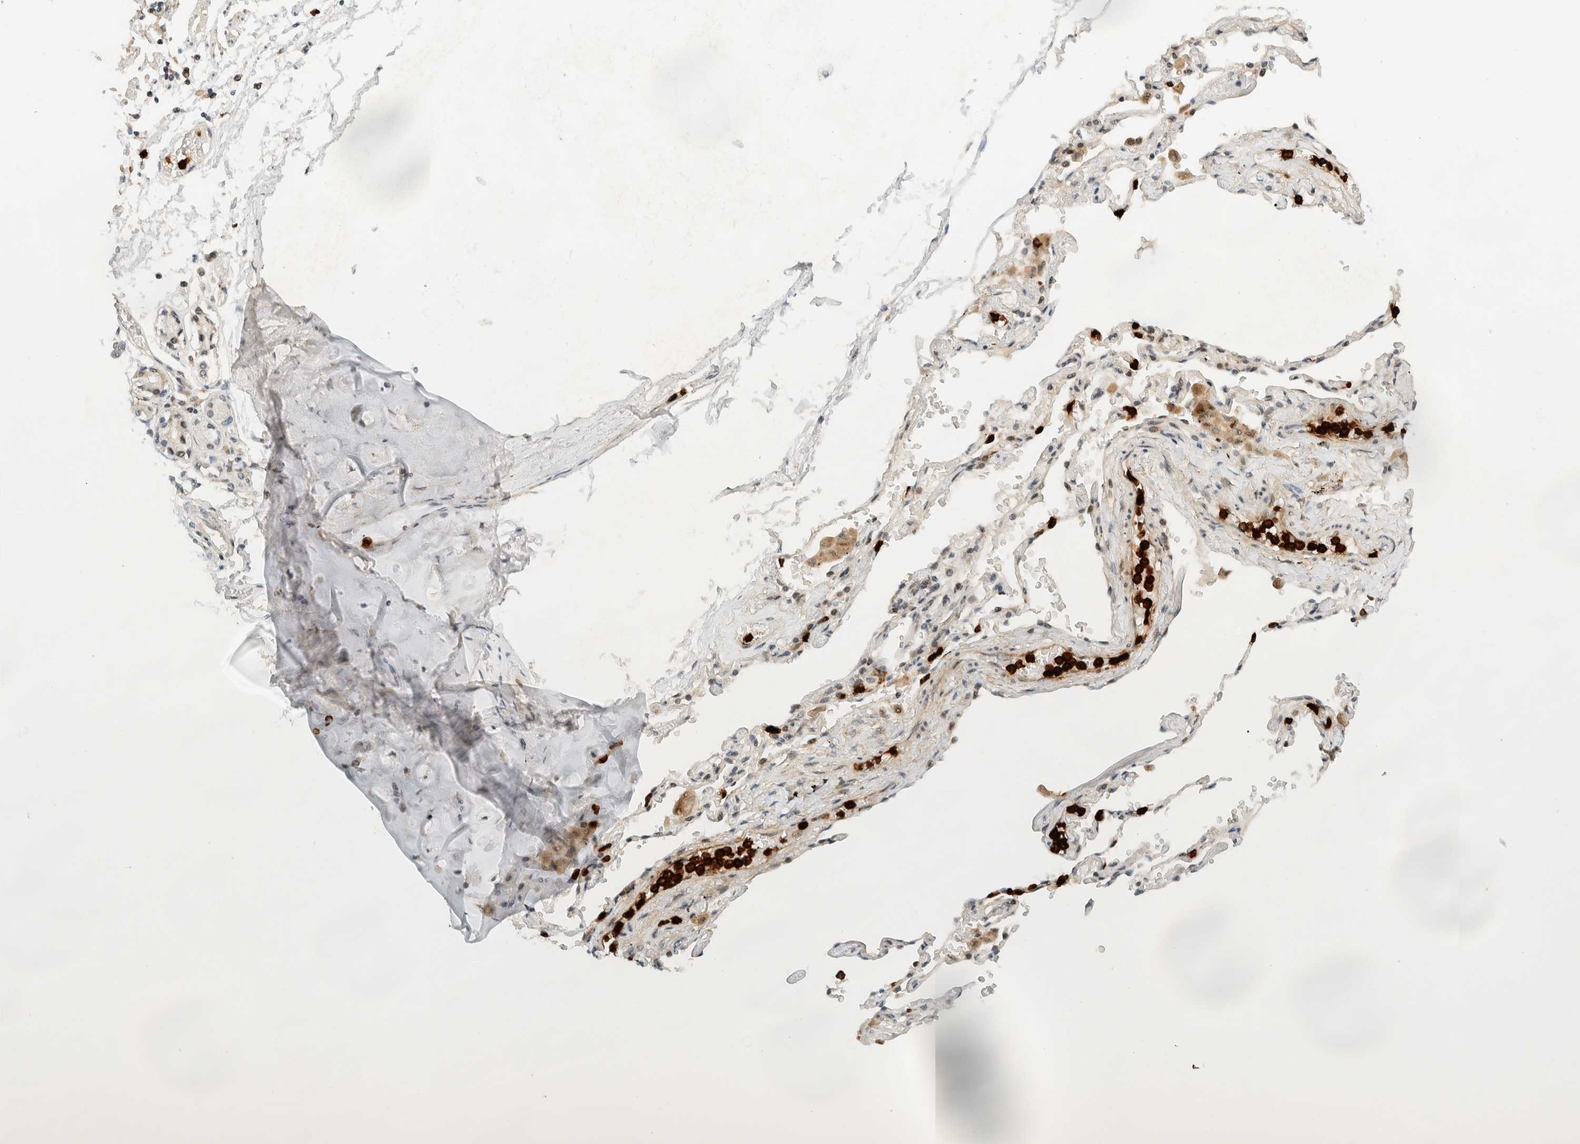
{"staining": {"intensity": "negative", "quantity": "none", "location": "none"}, "tissue": "adipose tissue", "cell_type": "Adipocytes", "image_type": "normal", "snomed": [{"axis": "morphology", "description": "Normal tissue, NOS"}, {"axis": "topography", "description": "Cartilage tissue"}, {"axis": "topography", "description": "Lung"}], "caption": "There is no significant positivity in adipocytes of adipose tissue.", "gene": "CCDC171", "patient": {"sex": "female", "age": 77}}